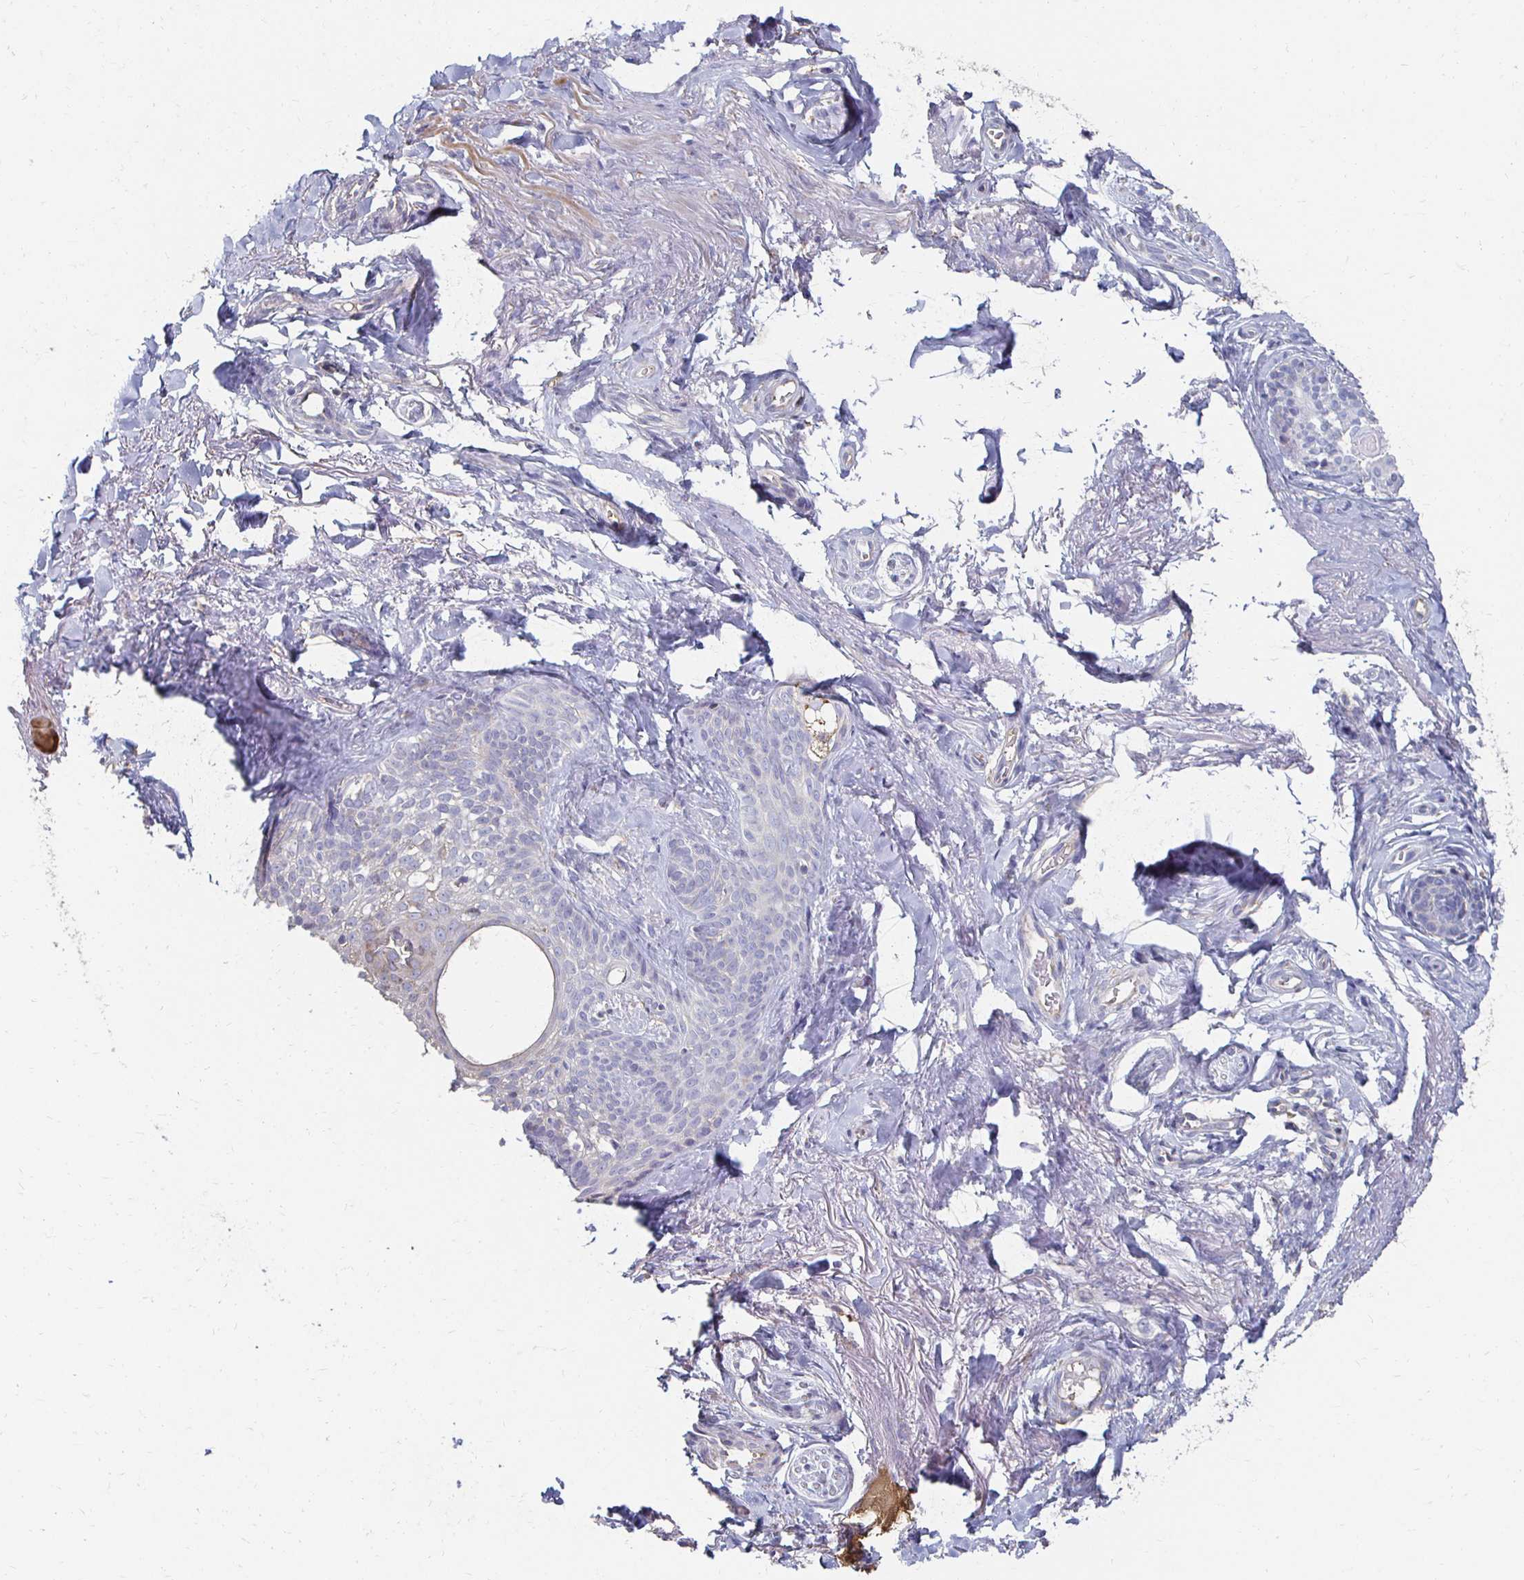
{"staining": {"intensity": "negative", "quantity": "none", "location": "none"}, "tissue": "skin cancer", "cell_type": "Tumor cells", "image_type": "cancer", "snomed": [{"axis": "morphology", "description": "Basal cell carcinoma"}, {"axis": "topography", "description": "Skin"}, {"axis": "topography", "description": "Skin of face"}, {"axis": "topography", "description": "Skin of nose"}], "caption": "Immunohistochemistry (IHC) micrograph of human skin cancer stained for a protein (brown), which demonstrates no staining in tumor cells.", "gene": "CX3CR1", "patient": {"sex": "female", "age": 86}}